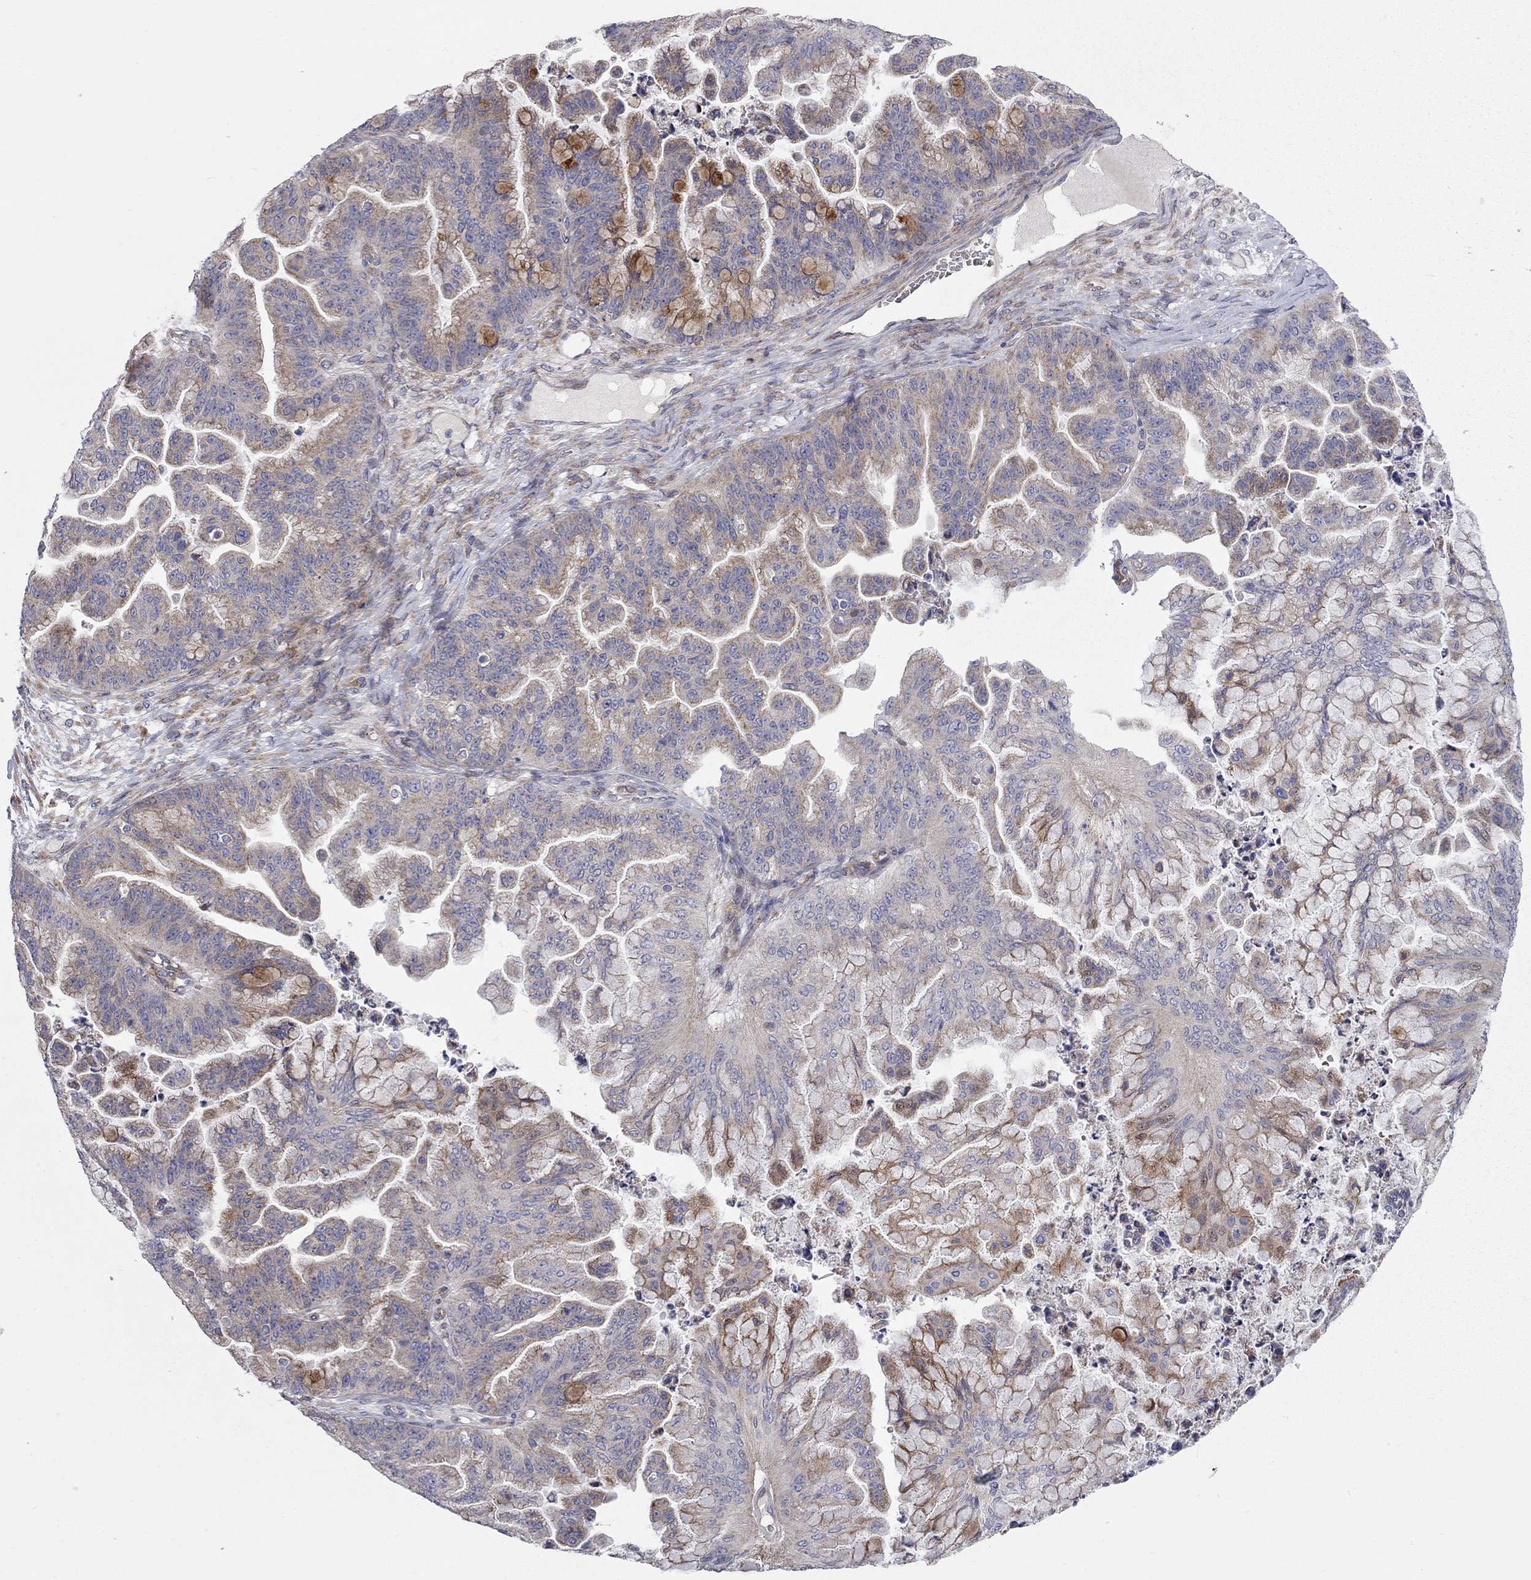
{"staining": {"intensity": "weak", "quantity": ">75%", "location": "cytoplasmic/membranous"}, "tissue": "ovarian cancer", "cell_type": "Tumor cells", "image_type": "cancer", "snomed": [{"axis": "morphology", "description": "Cystadenocarcinoma, mucinous, NOS"}, {"axis": "topography", "description": "Ovary"}], "caption": "Weak cytoplasmic/membranous protein expression is present in about >75% of tumor cells in ovarian mucinous cystadenocarcinoma.", "gene": "KANSL1L", "patient": {"sex": "female", "age": 67}}